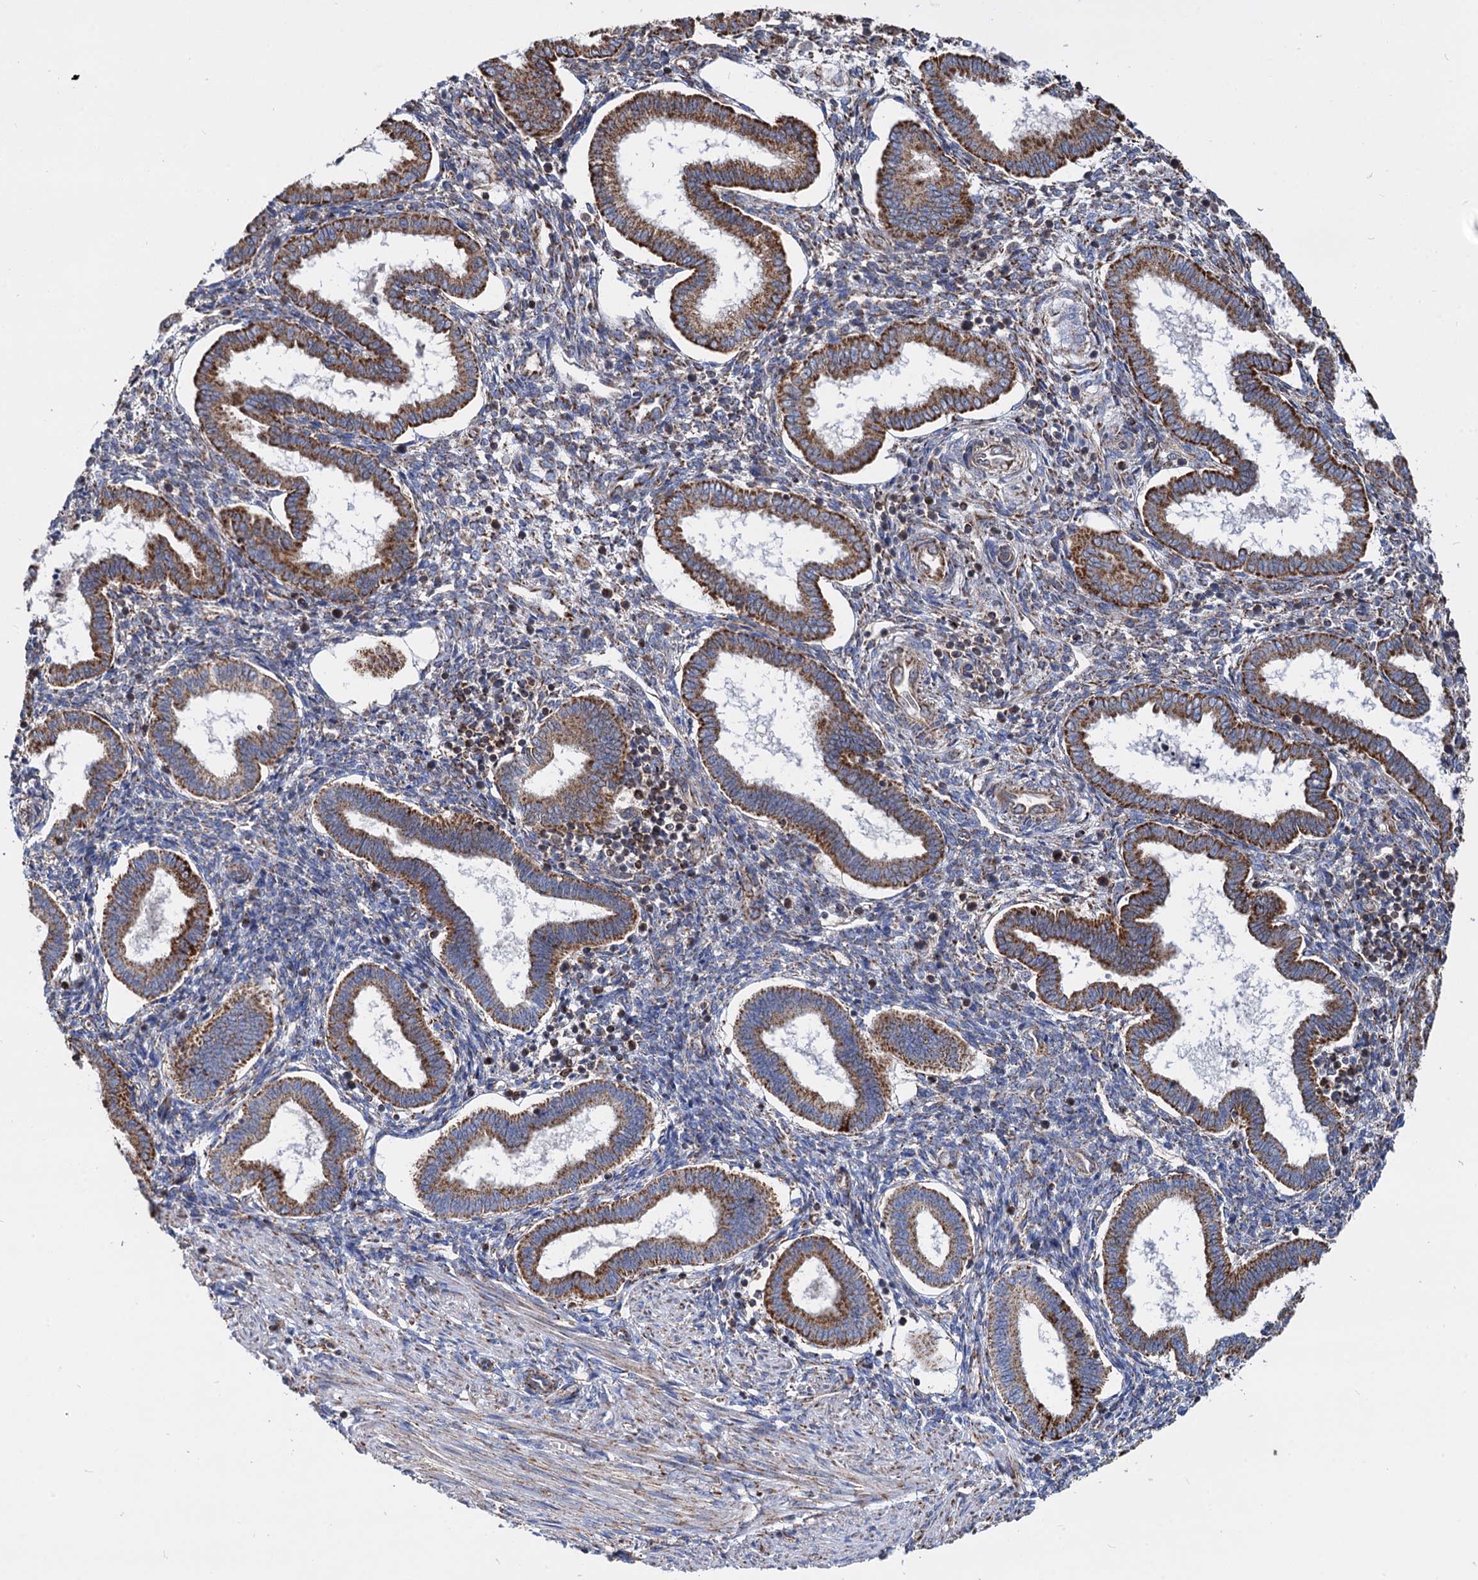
{"staining": {"intensity": "moderate", "quantity": "25%-75%", "location": "cytoplasmic/membranous"}, "tissue": "endometrium", "cell_type": "Cells in endometrial stroma", "image_type": "normal", "snomed": [{"axis": "morphology", "description": "Normal tissue, NOS"}, {"axis": "topography", "description": "Endometrium"}], "caption": "Cells in endometrial stroma show medium levels of moderate cytoplasmic/membranous expression in approximately 25%-75% of cells in normal human endometrium. The staining is performed using DAB (3,3'-diaminobenzidine) brown chromogen to label protein expression. The nuclei are counter-stained blue using hematoxylin.", "gene": "TIMM10", "patient": {"sex": "female", "age": 24}}